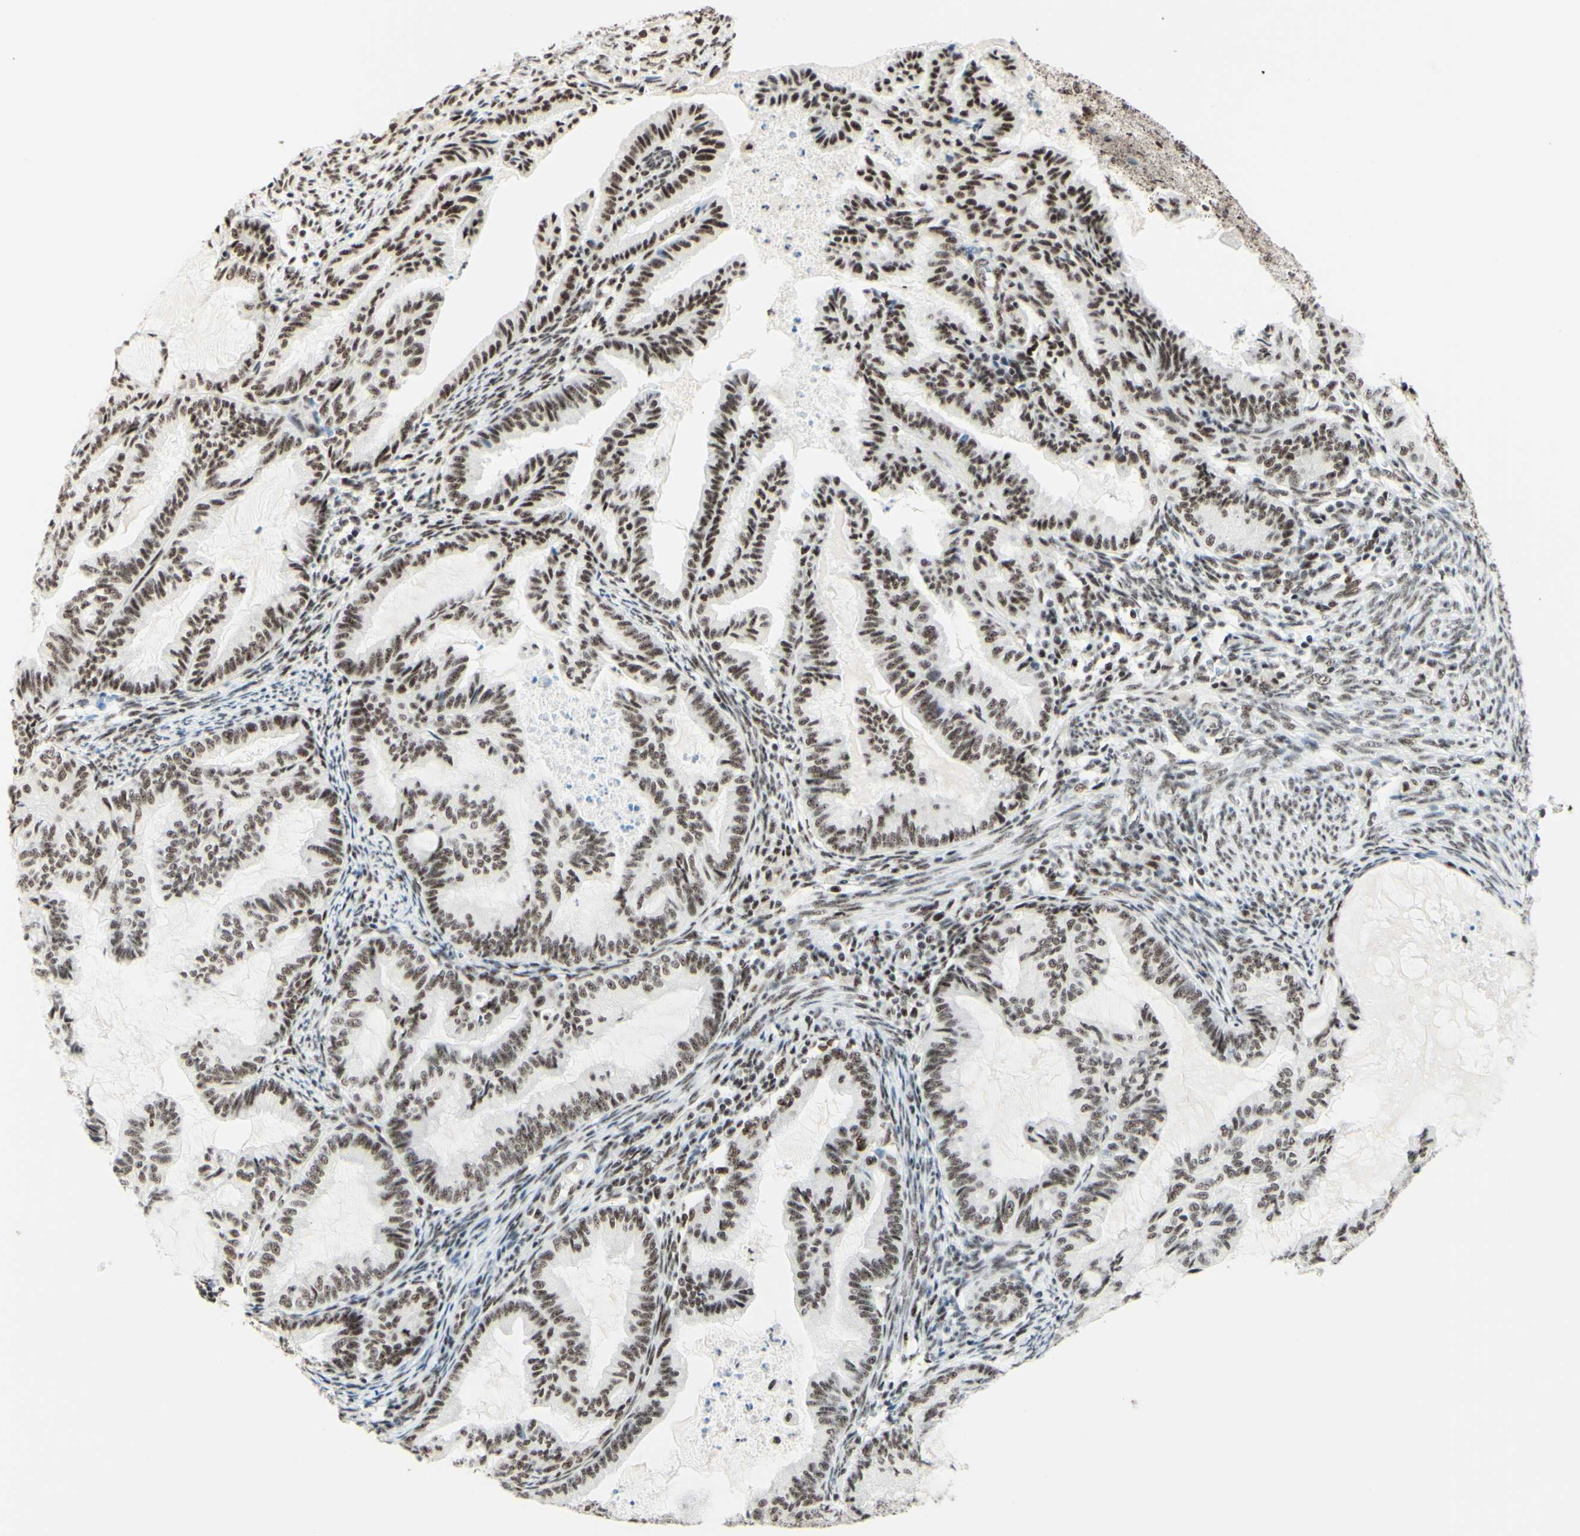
{"staining": {"intensity": "weak", "quantity": "25%-75%", "location": "nuclear"}, "tissue": "cervical cancer", "cell_type": "Tumor cells", "image_type": "cancer", "snomed": [{"axis": "morphology", "description": "Normal tissue, NOS"}, {"axis": "morphology", "description": "Adenocarcinoma, NOS"}, {"axis": "topography", "description": "Cervix"}, {"axis": "topography", "description": "Endometrium"}], "caption": "IHC (DAB (3,3'-diaminobenzidine)) staining of cervical cancer exhibits weak nuclear protein staining in approximately 25%-75% of tumor cells.", "gene": "WTAP", "patient": {"sex": "female", "age": 86}}